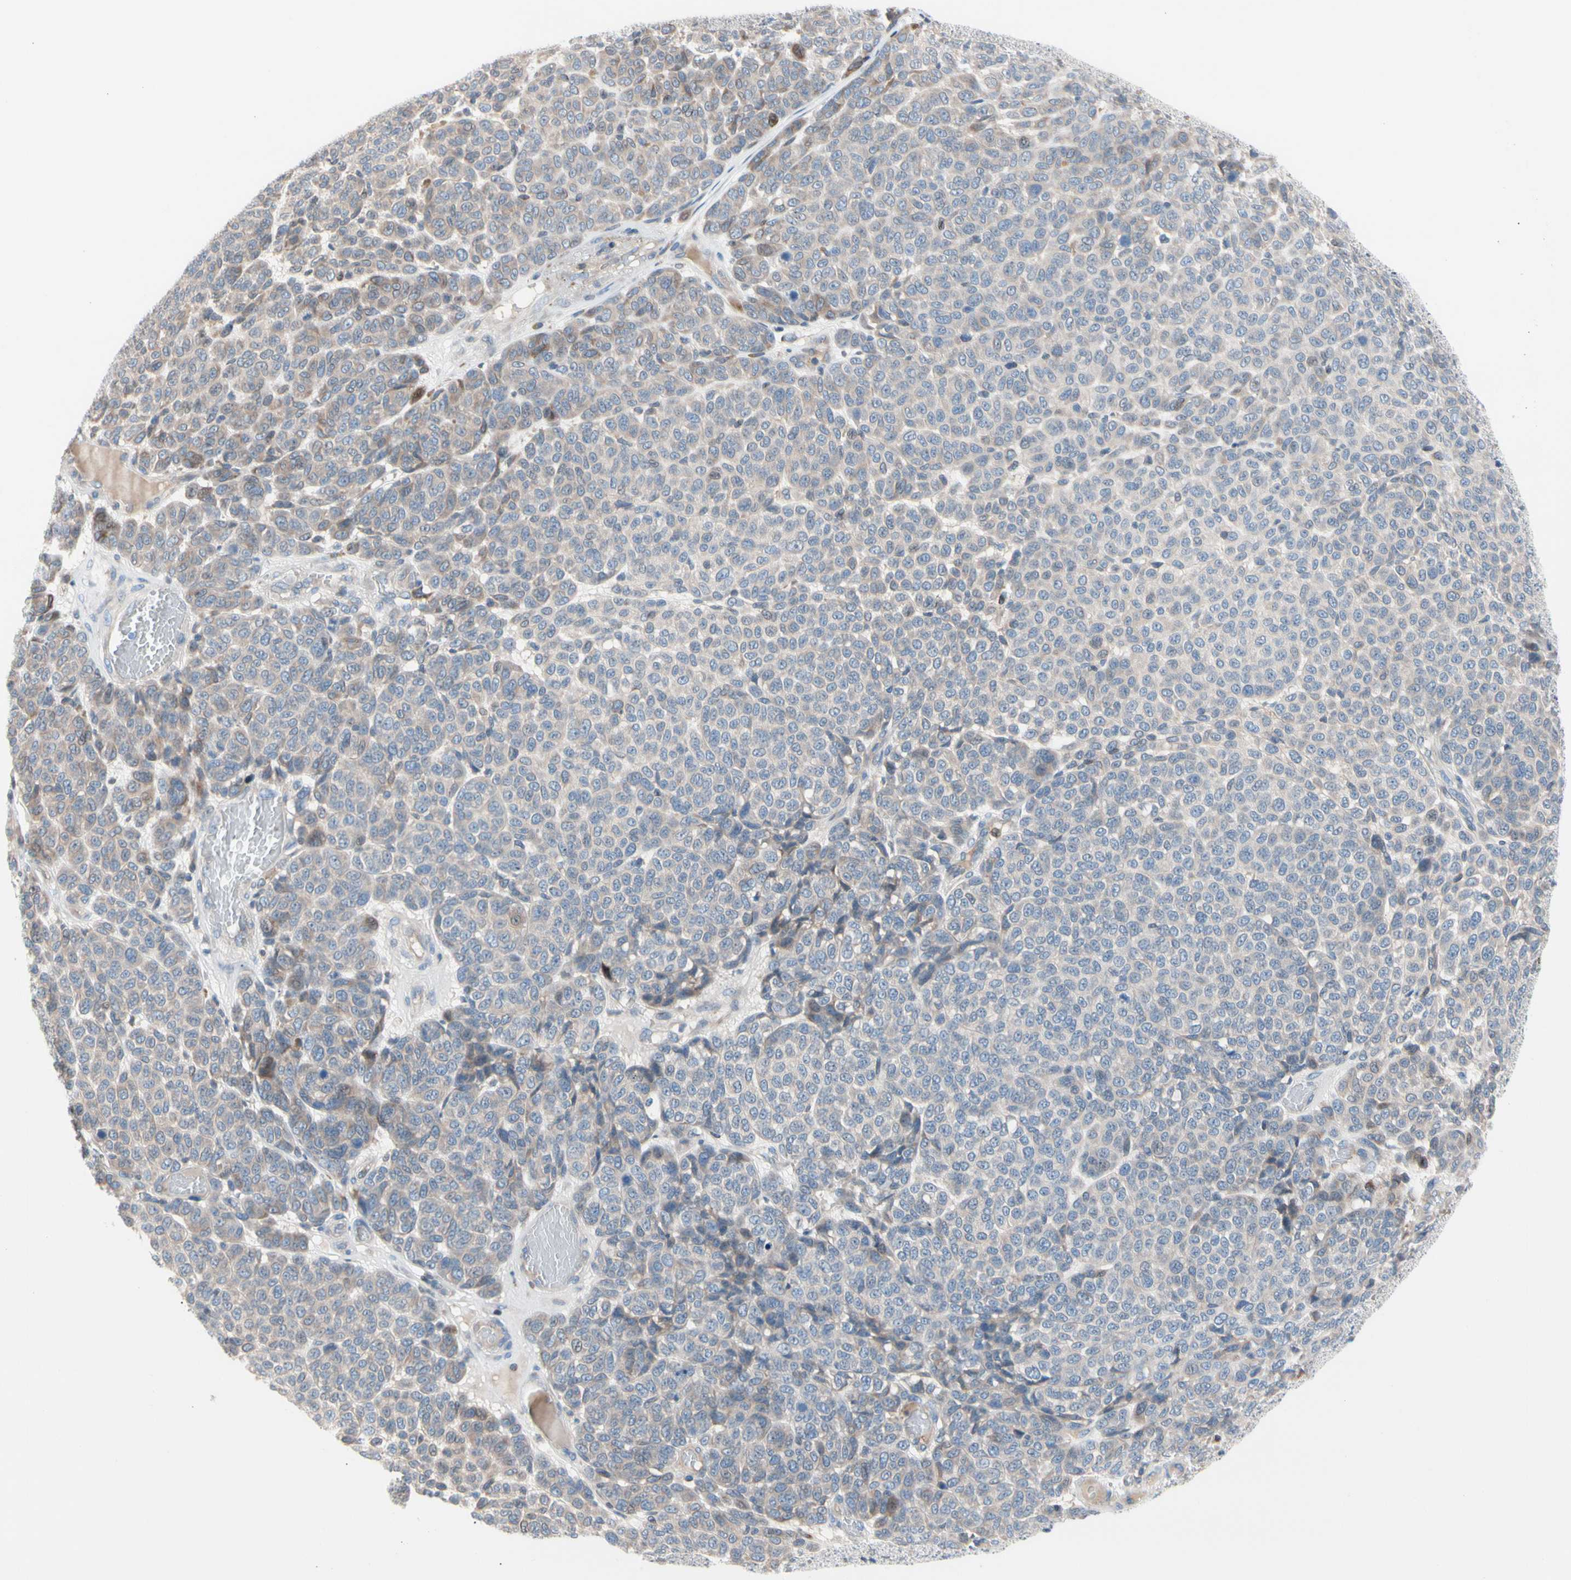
{"staining": {"intensity": "negative", "quantity": "none", "location": "none"}, "tissue": "melanoma", "cell_type": "Tumor cells", "image_type": "cancer", "snomed": [{"axis": "morphology", "description": "Malignant melanoma, NOS"}, {"axis": "topography", "description": "Skin"}], "caption": "There is no significant positivity in tumor cells of malignant melanoma.", "gene": "MAP3K3", "patient": {"sex": "male", "age": 59}}